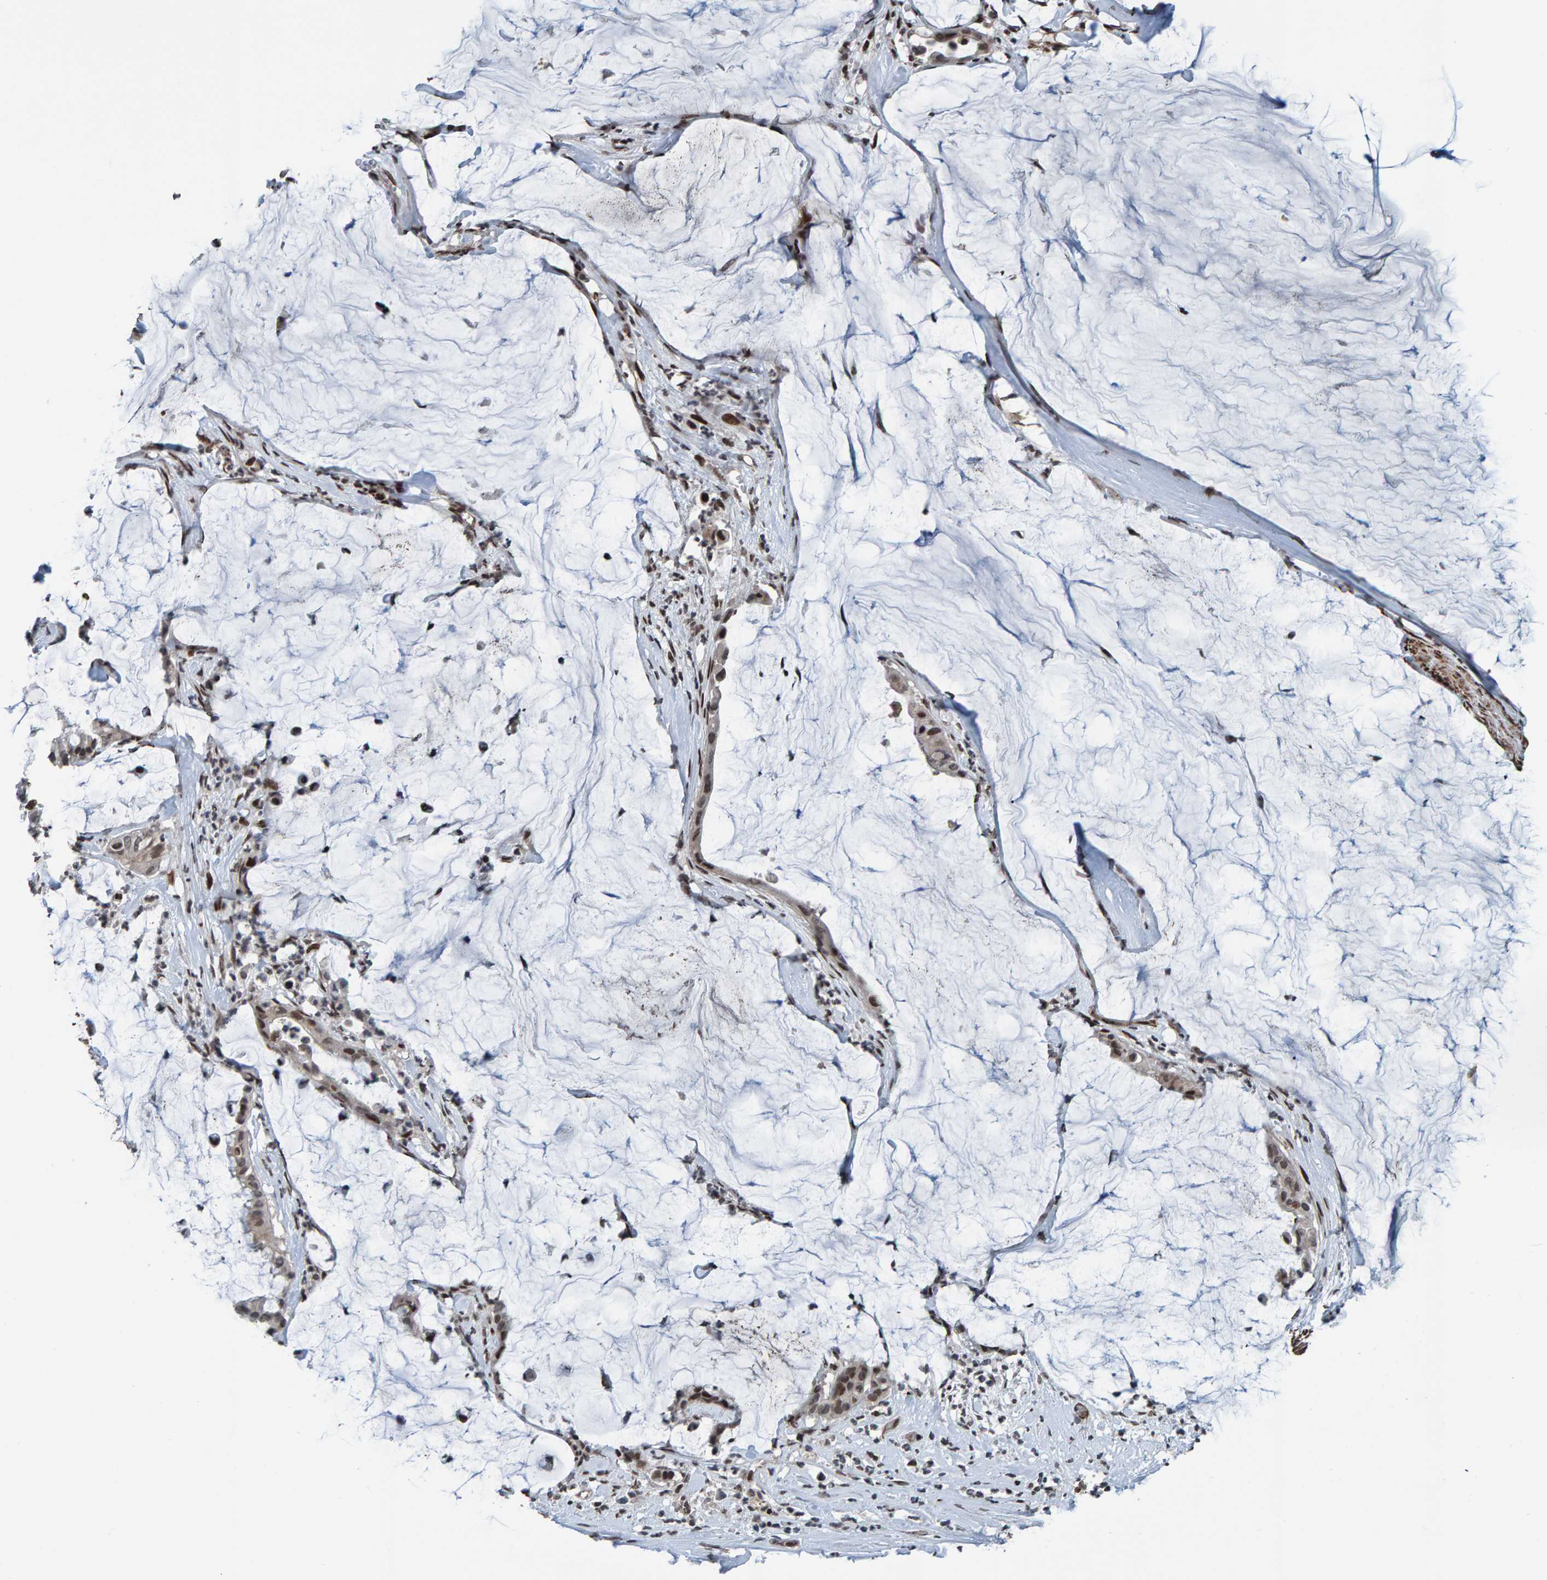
{"staining": {"intensity": "moderate", "quantity": "25%-75%", "location": "nuclear"}, "tissue": "pancreatic cancer", "cell_type": "Tumor cells", "image_type": "cancer", "snomed": [{"axis": "morphology", "description": "Adenocarcinoma, NOS"}, {"axis": "topography", "description": "Pancreas"}], "caption": "Moderate nuclear expression for a protein is appreciated in approximately 25%-75% of tumor cells of pancreatic cancer using immunohistochemistry.", "gene": "ZNF366", "patient": {"sex": "male", "age": 41}}